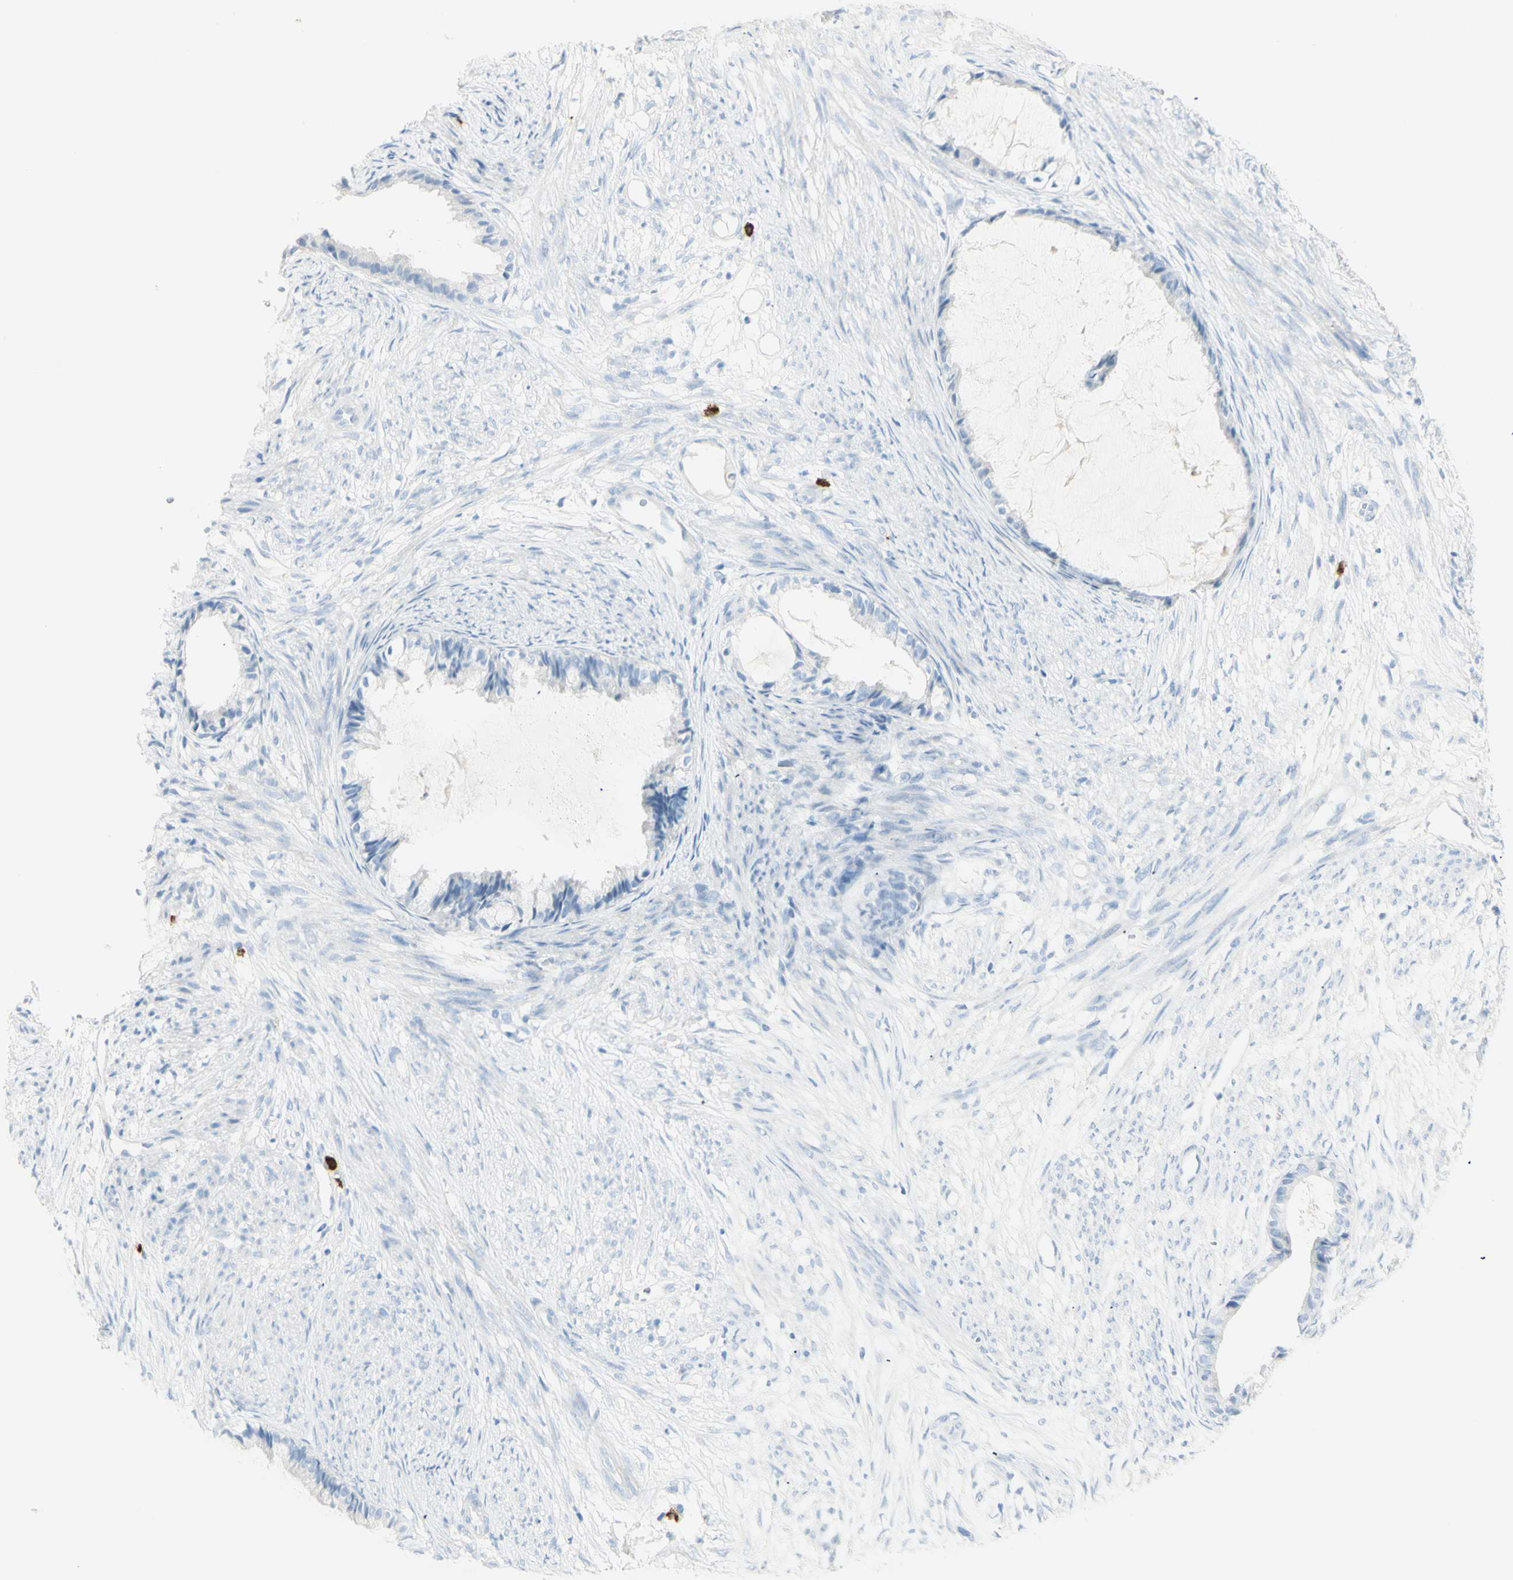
{"staining": {"intensity": "negative", "quantity": "none", "location": "none"}, "tissue": "cervical cancer", "cell_type": "Tumor cells", "image_type": "cancer", "snomed": [{"axis": "morphology", "description": "Normal tissue, NOS"}, {"axis": "morphology", "description": "Adenocarcinoma, NOS"}, {"axis": "topography", "description": "Cervix"}, {"axis": "topography", "description": "Endometrium"}], "caption": "A micrograph of cervical cancer (adenocarcinoma) stained for a protein displays no brown staining in tumor cells. (DAB immunohistochemistry, high magnification).", "gene": "LETM1", "patient": {"sex": "female", "age": 86}}